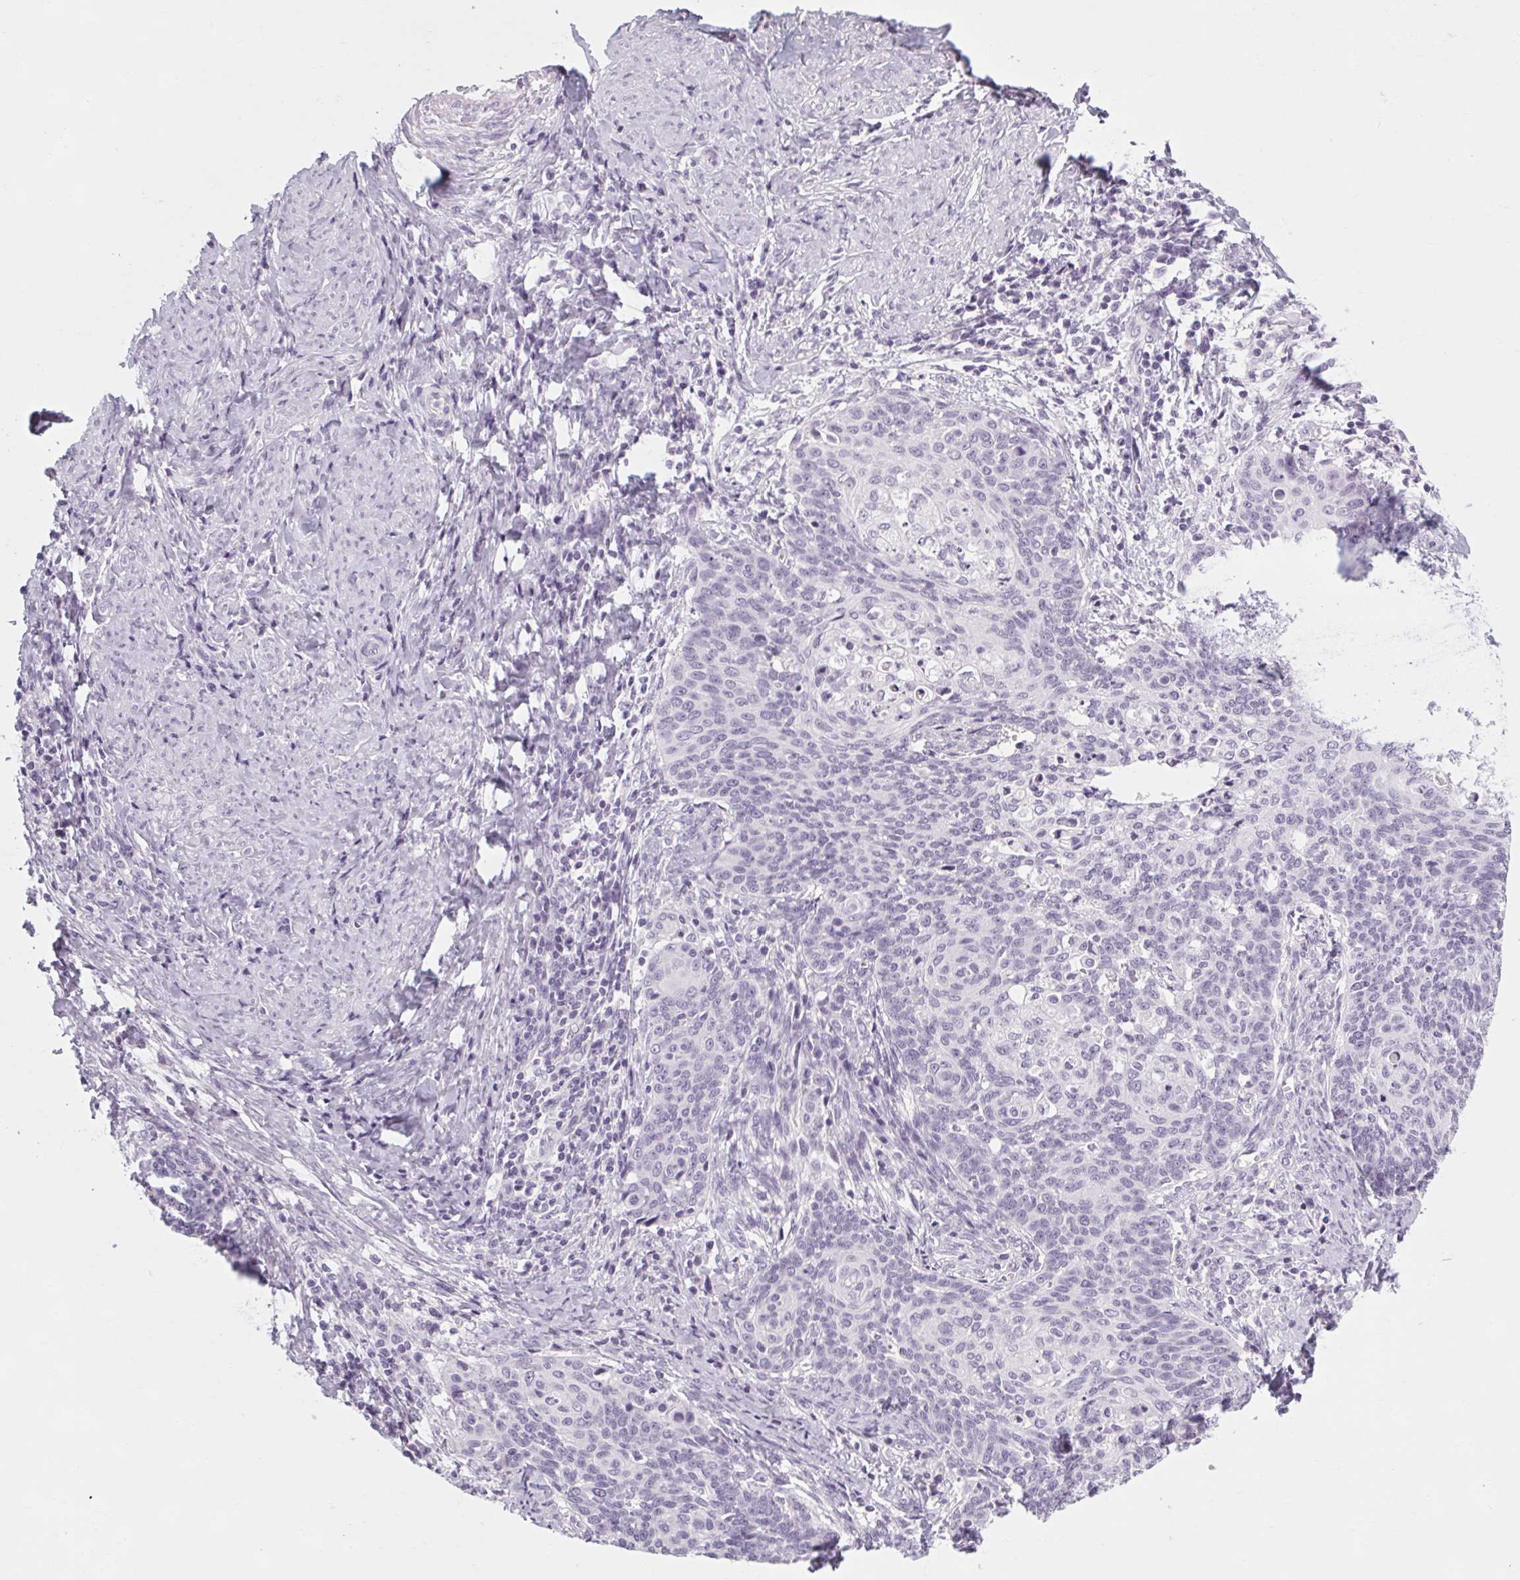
{"staining": {"intensity": "negative", "quantity": "none", "location": "none"}, "tissue": "cervical cancer", "cell_type": "Tumor cells", "image_type": "cancer", "snomed": [{"axis": "morphology", "description": "Normal tissue, NOS"}, {"axis": "morphology", "description": "Squamous cell carcinoma, NOS"}, {"axis": "topography", "description": "Cervix"}], "caption": "Immunohistochemical staining of cervical squamous cell carcinoma demonstrates no significant staining in tumor cells. (DAB immunohistochemistry (IHC), high magnification).", "gene": "POMC", "patient": {"sex": "female", "age": 39}}